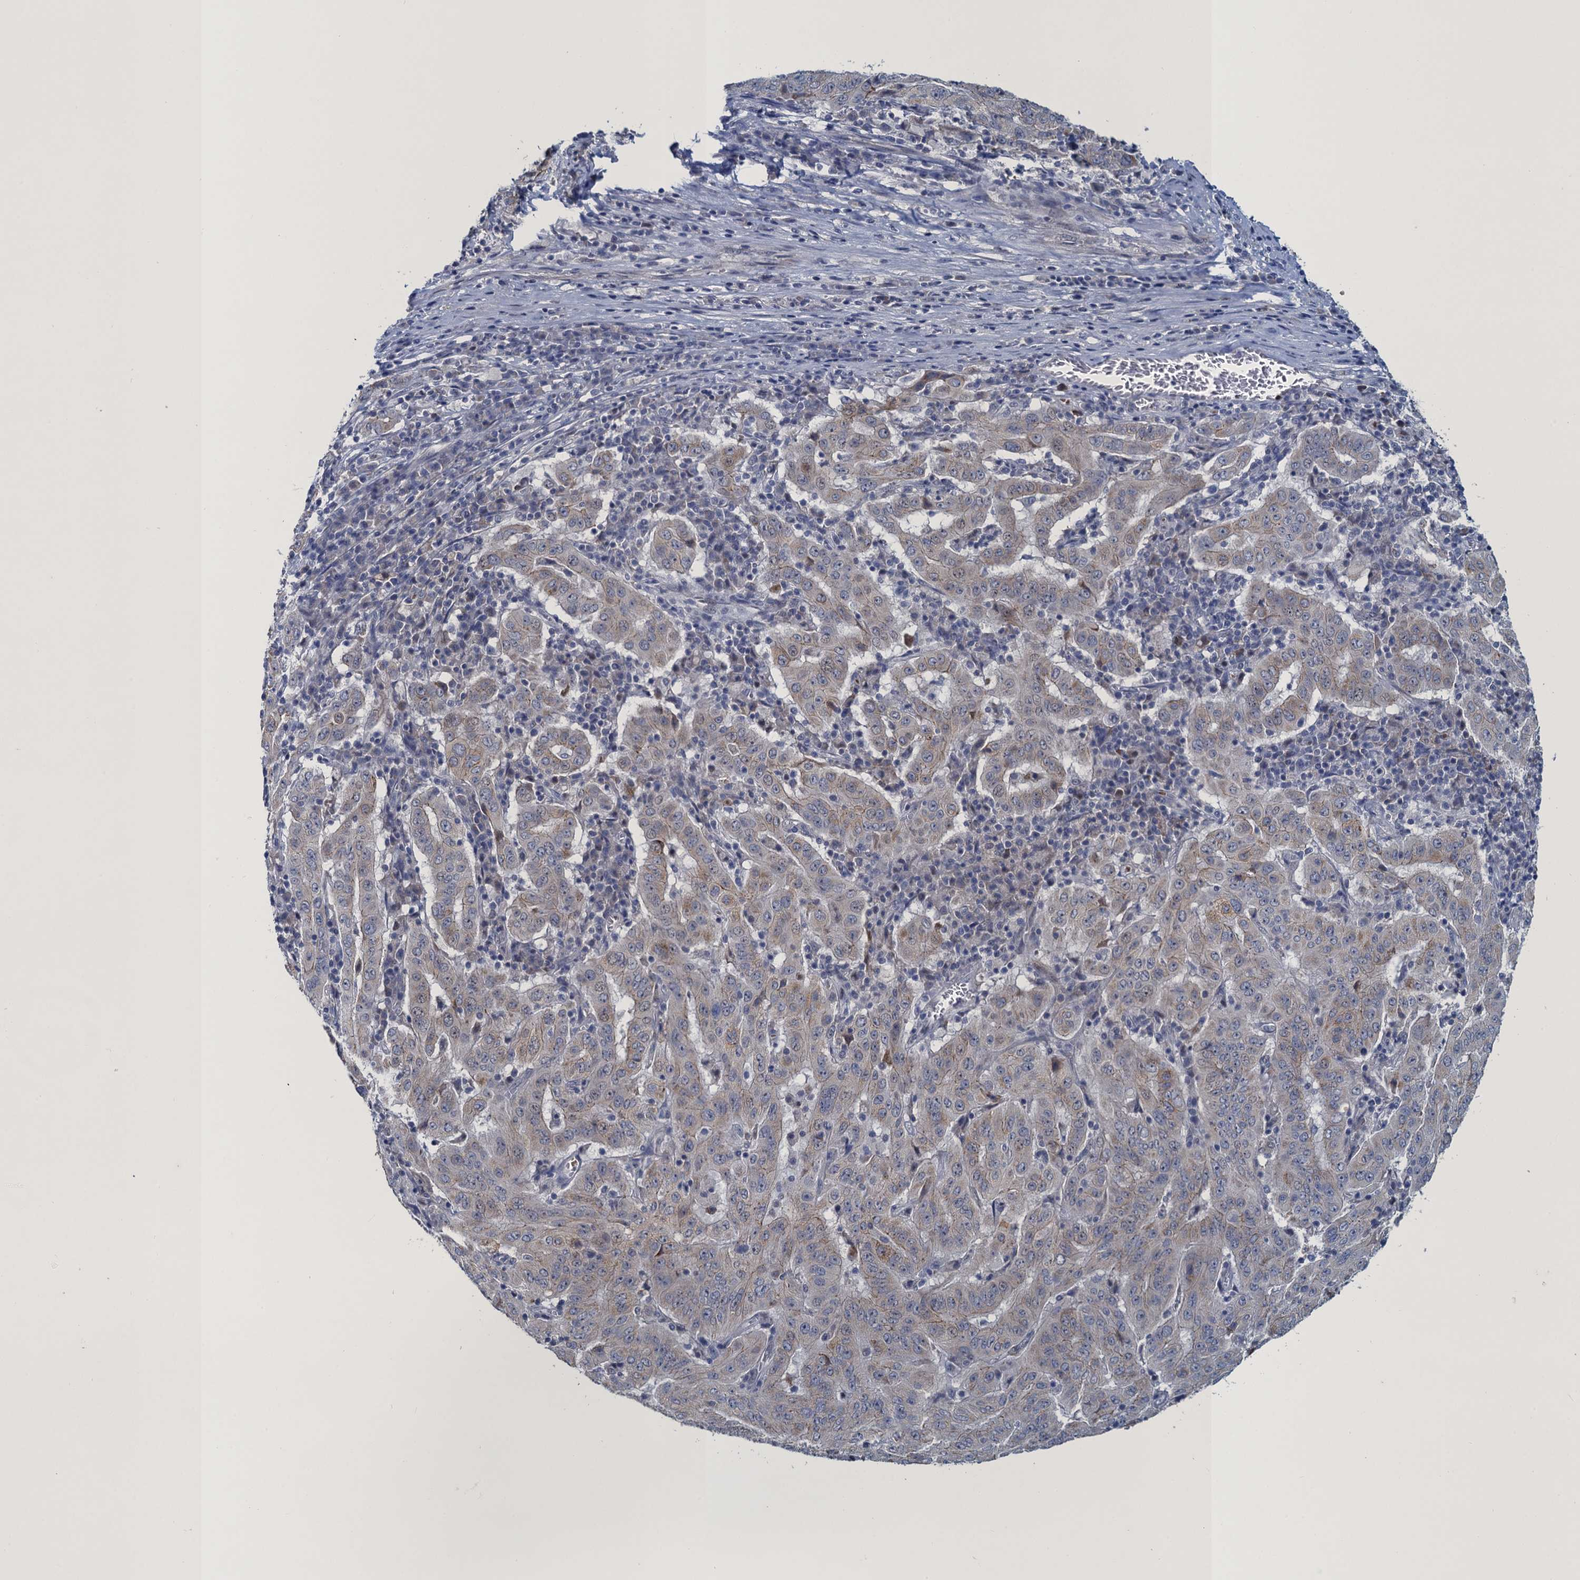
{"staining": {"intensity": "negative", "quantity": "none", "location": "none"}, "tissue": "pancreatic cancer", "cell_type": "Tumor cells", "image_type": "cancer", "snomed": [{"axis": "morphology", "description": "Adenocarcinoma, NOS"}, {"axis": "topography", "description": "Pancreas"}], "caption": "Pancreatic adenocarcinoma was stained to show a protein in brown. There is no significant staining in tumor cells. The staining was performed using DAB (3,3'-diaminobenzidine) to visualize the protein expression in brown, while the nuclei were stained in blue with hematoxylin (Magnification: 20x).", "gene": "ATOSA", "patient": {"sex": "male", "age": 63}}